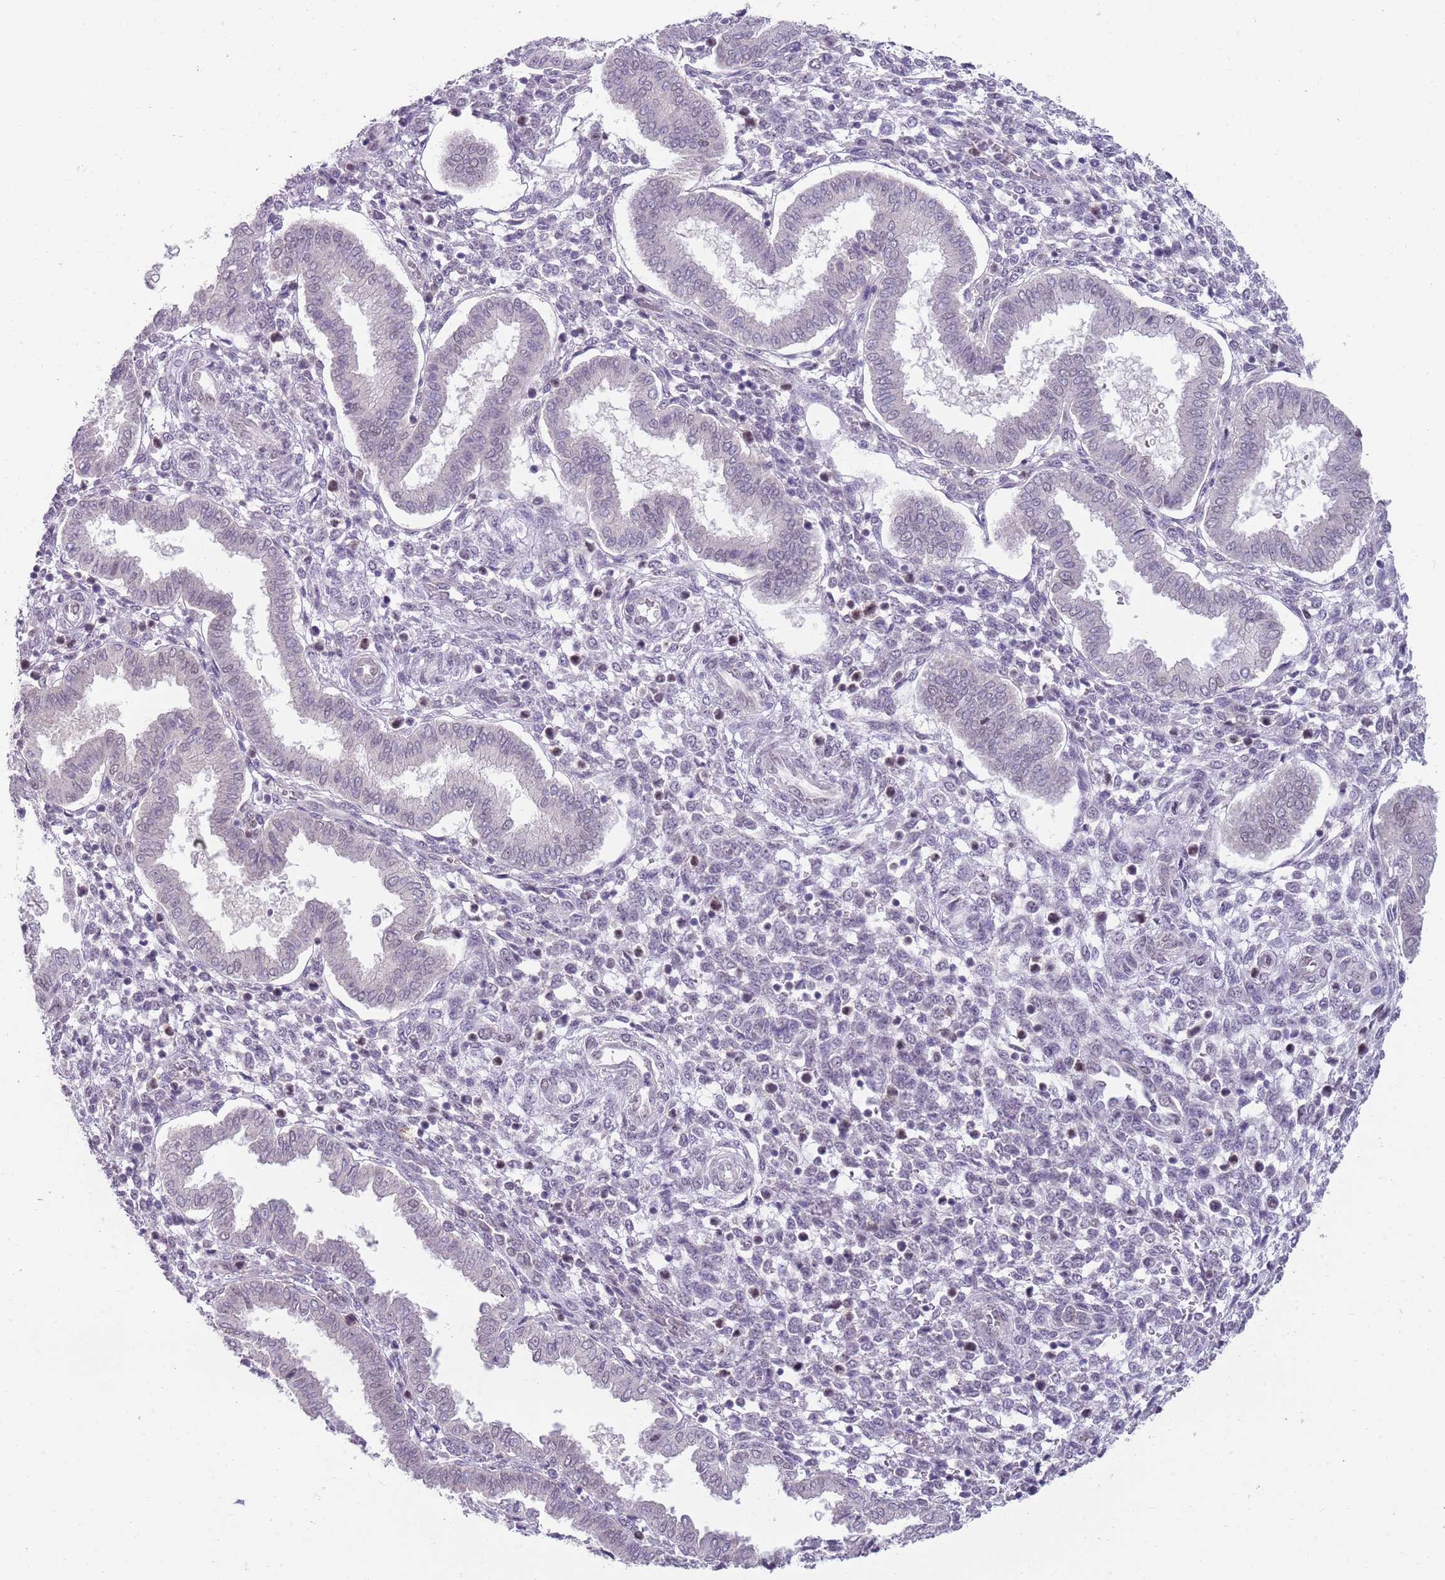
{"staining": {"intensity": "negative", "quantity": "none", "location": "none"}, "tissue": "endometrium", "cell_type": "Cells in endometrial stroma", "image_type": "normal", "snomed": [{"axis": "morphology", "description": "Normal tissue, NOS"}, {"axis": "topography", "description": "Endometrium"}], "caption": "Protein analysis of benign endometrium demonstrates no significant staining in cells in endometrial stroma.", "gene": "SEPHS2", "patient": {"sex": "female", "age": 24}}